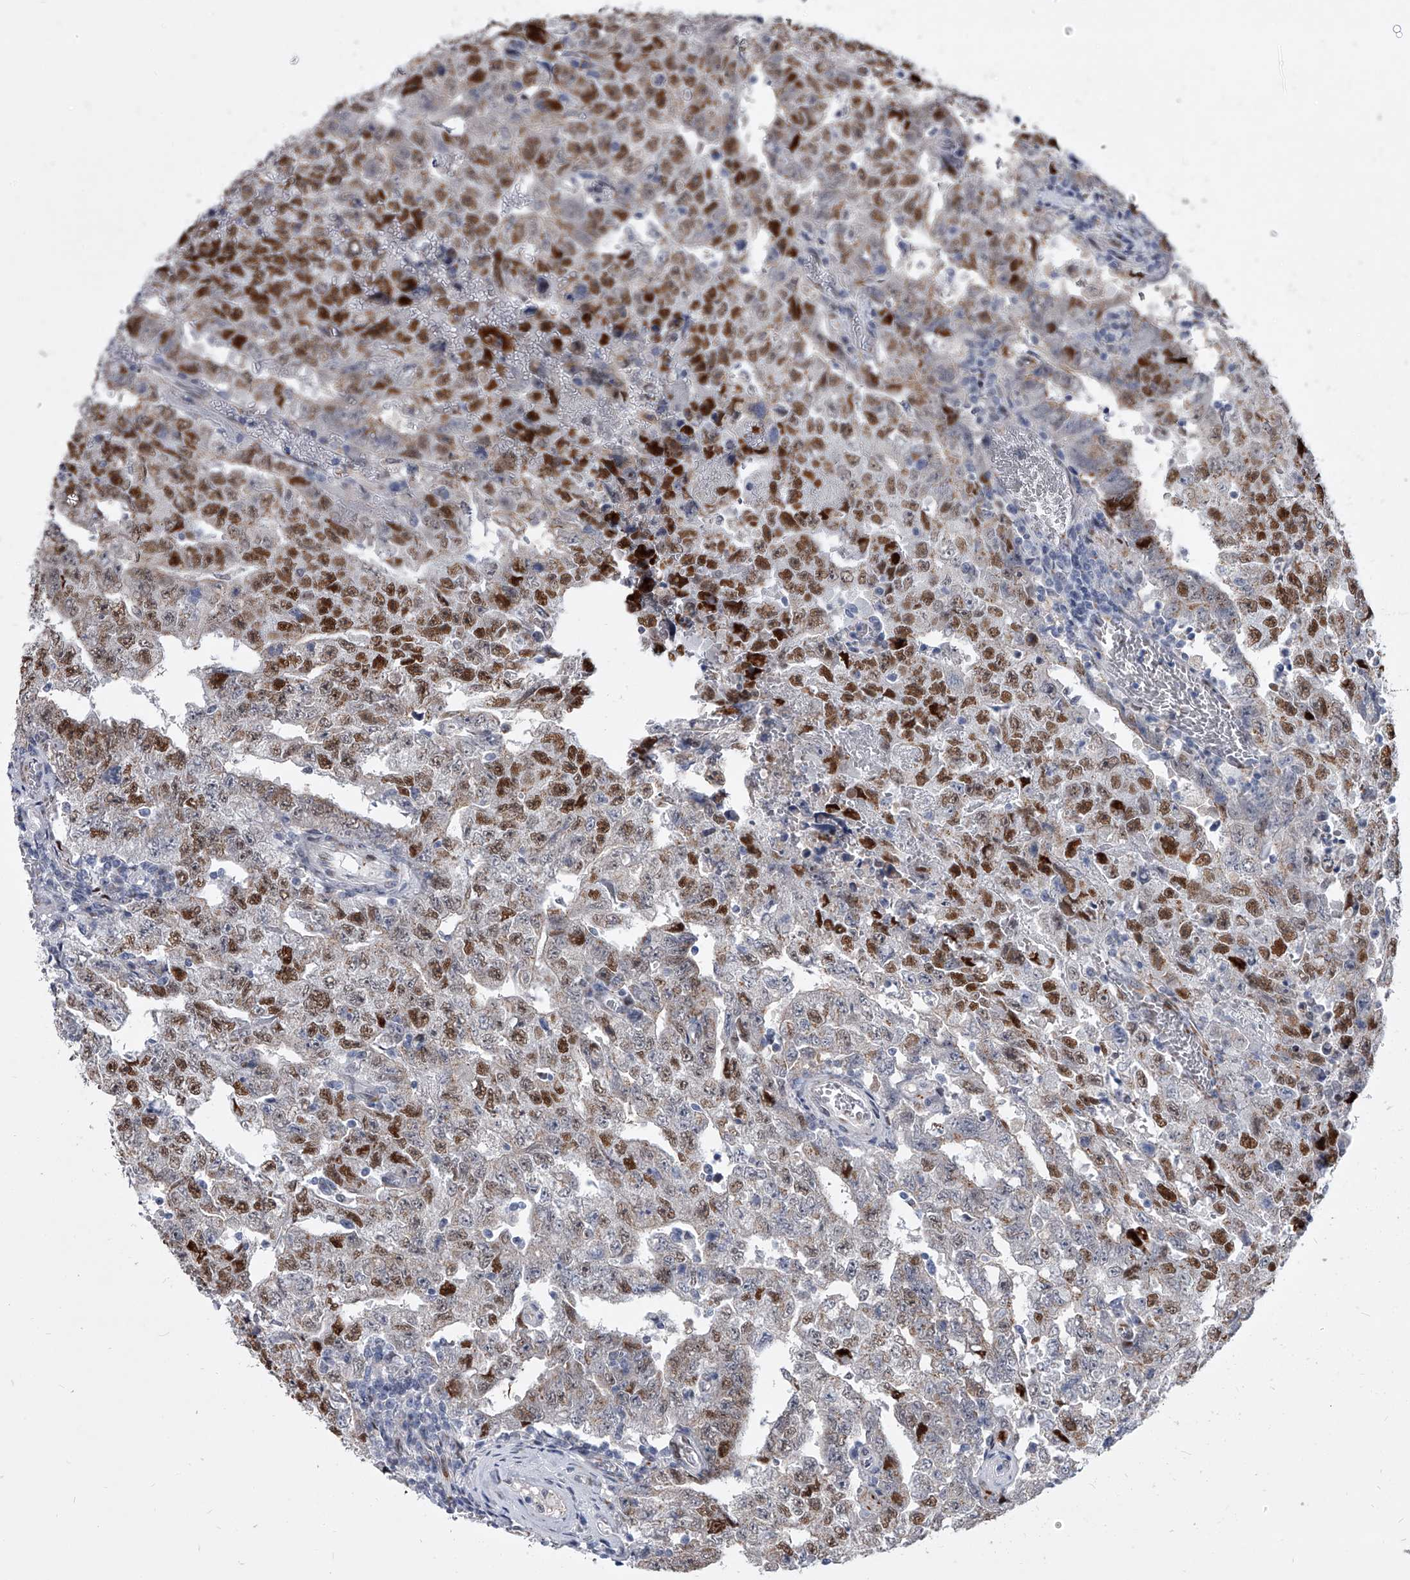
{"staining": {"intensity": "strong", "quantity": "25%-75%", "location": "nuclear"}, "tissue": "testis cancer", "cell_type": "Tumor cells", "image_type": "cancer", "snomed": [{"axis": "morphology", "description": "Carcinoma, Embryonal, NOS"}, {"axis": "topography", "description": "Testis"}], "caption": "This is an image of immunohistochemistry (IHC) staining of embryonal carcinoma (testis), which shows strong expression in the nuclear of tumor cells.", "gene": "EVA1C", "patient": {"sex": "male", "age": 26}}